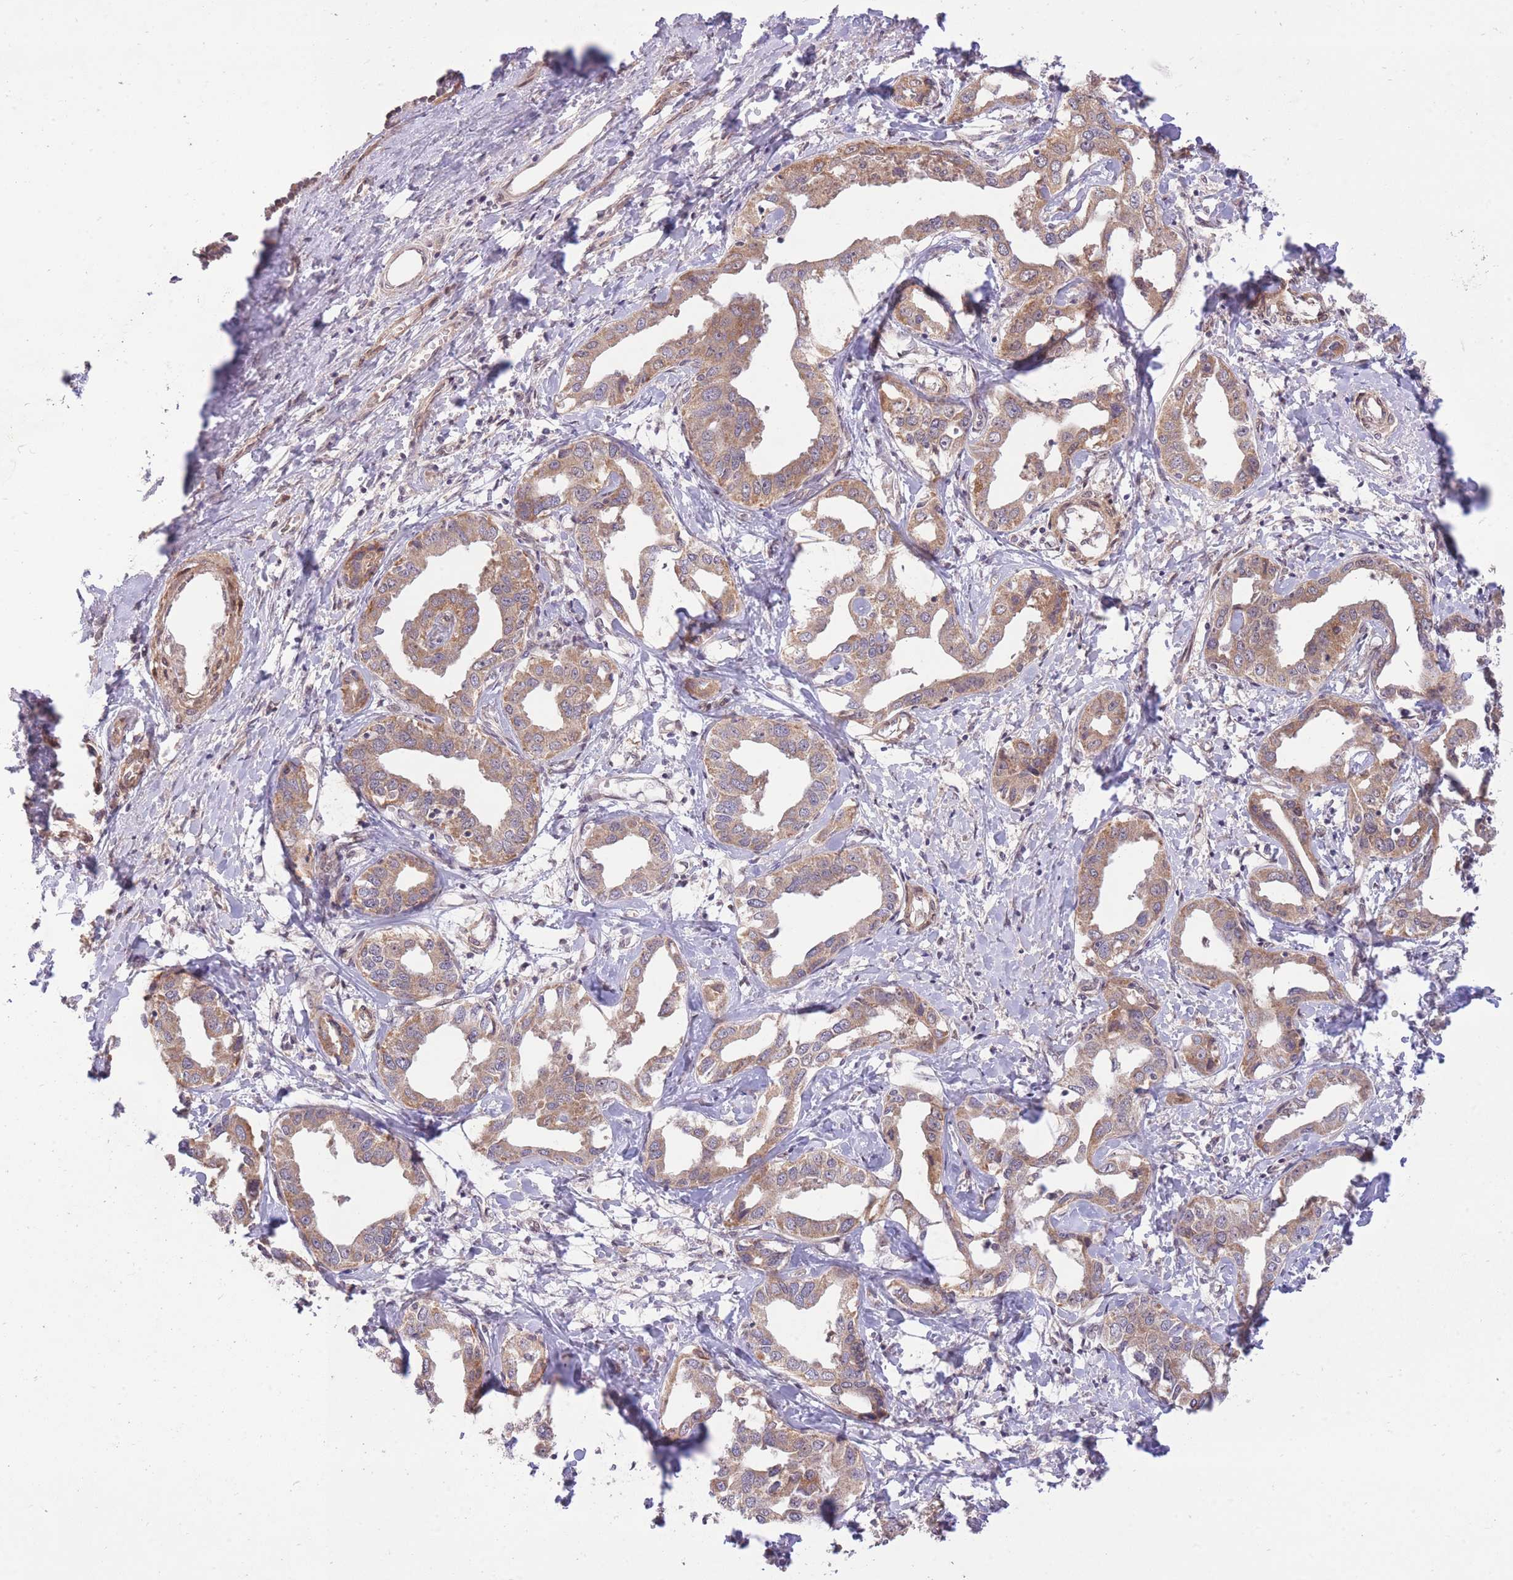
{"staining": {"intensity": "moderate", "quantity": ">75%", "location": "cytoplasmic/membranous"}, "tissue": "liver cancer", "cell_type": "Tumor cells", "image_type": "cancer", "snomed": [{"axis": "morphology", "description": "Cholangiocarcinoma"}, {"axis": "topography", "description": "Liver"}], "caption": "A brown stain labels moderate cytoplasmic/membranous positivity of a protein in liver cholangiocarcinoma tumor cells. (DAB (3,3'-diaminobenzidine) IHC, brown staining for protein, blue staining for nuclei).", "gene": "ELOA2", "patient": {"sex": "male", "age": 59}}